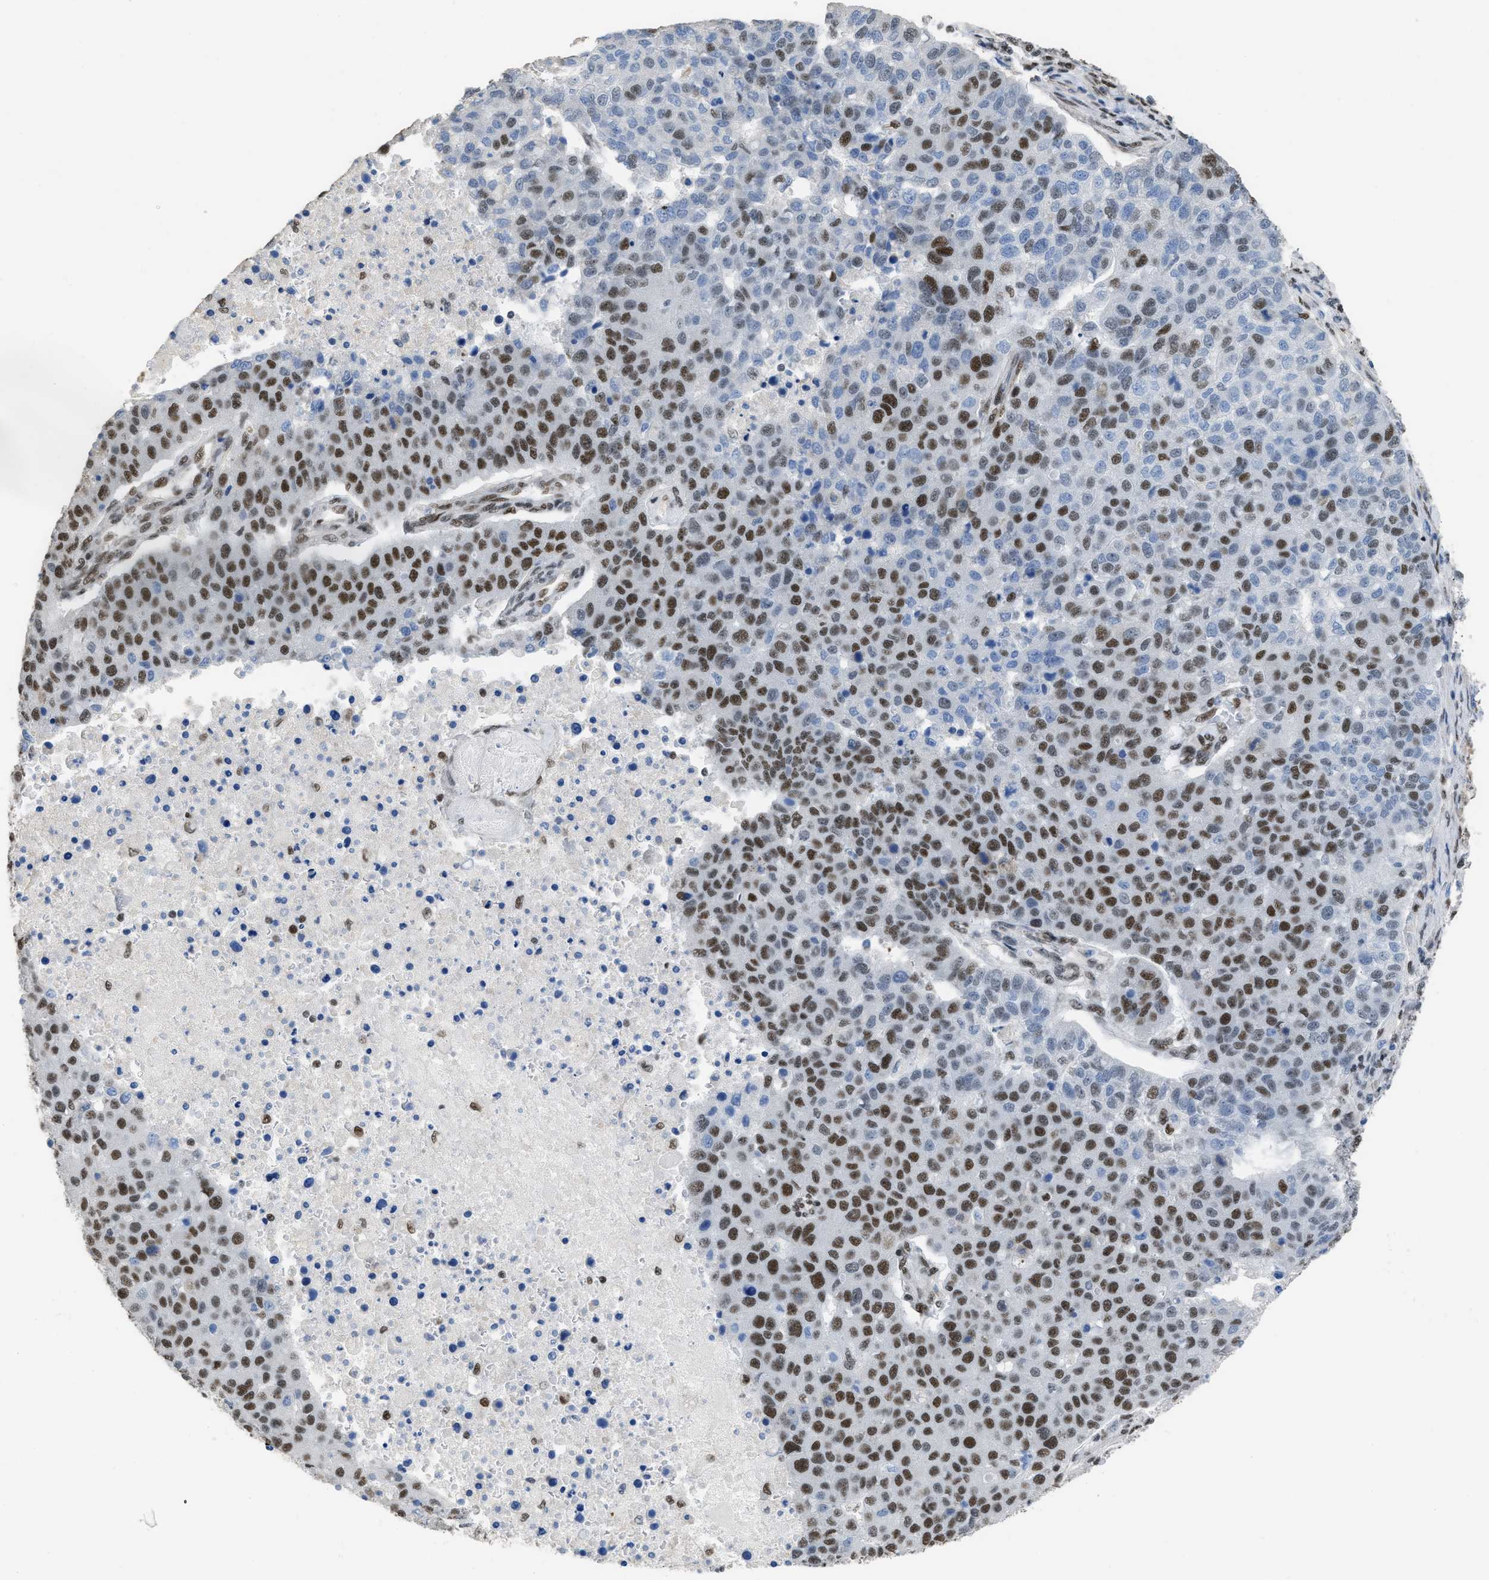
{"staining": {"intensity": "strong", "quantity": "25%-75%", "location": "nuclear"}, "tissue": "pancreatic cancer", "cell_type": "Tumor cells", "image_type": "cancer", "snomed": [{"axis": "morphology", "description": "Adenocarcinoma, NOS"}, {"axis": "topography", "description": "Pancreas"}], "caption": "Pancreatic cancer tissue exhibits strong nuclear positivity in approximately 25%-75% of tumor cells, visualized by immunohistochemistry.", "gene": "SCAF4", "patient": {"sex": "female", "age": 61}}